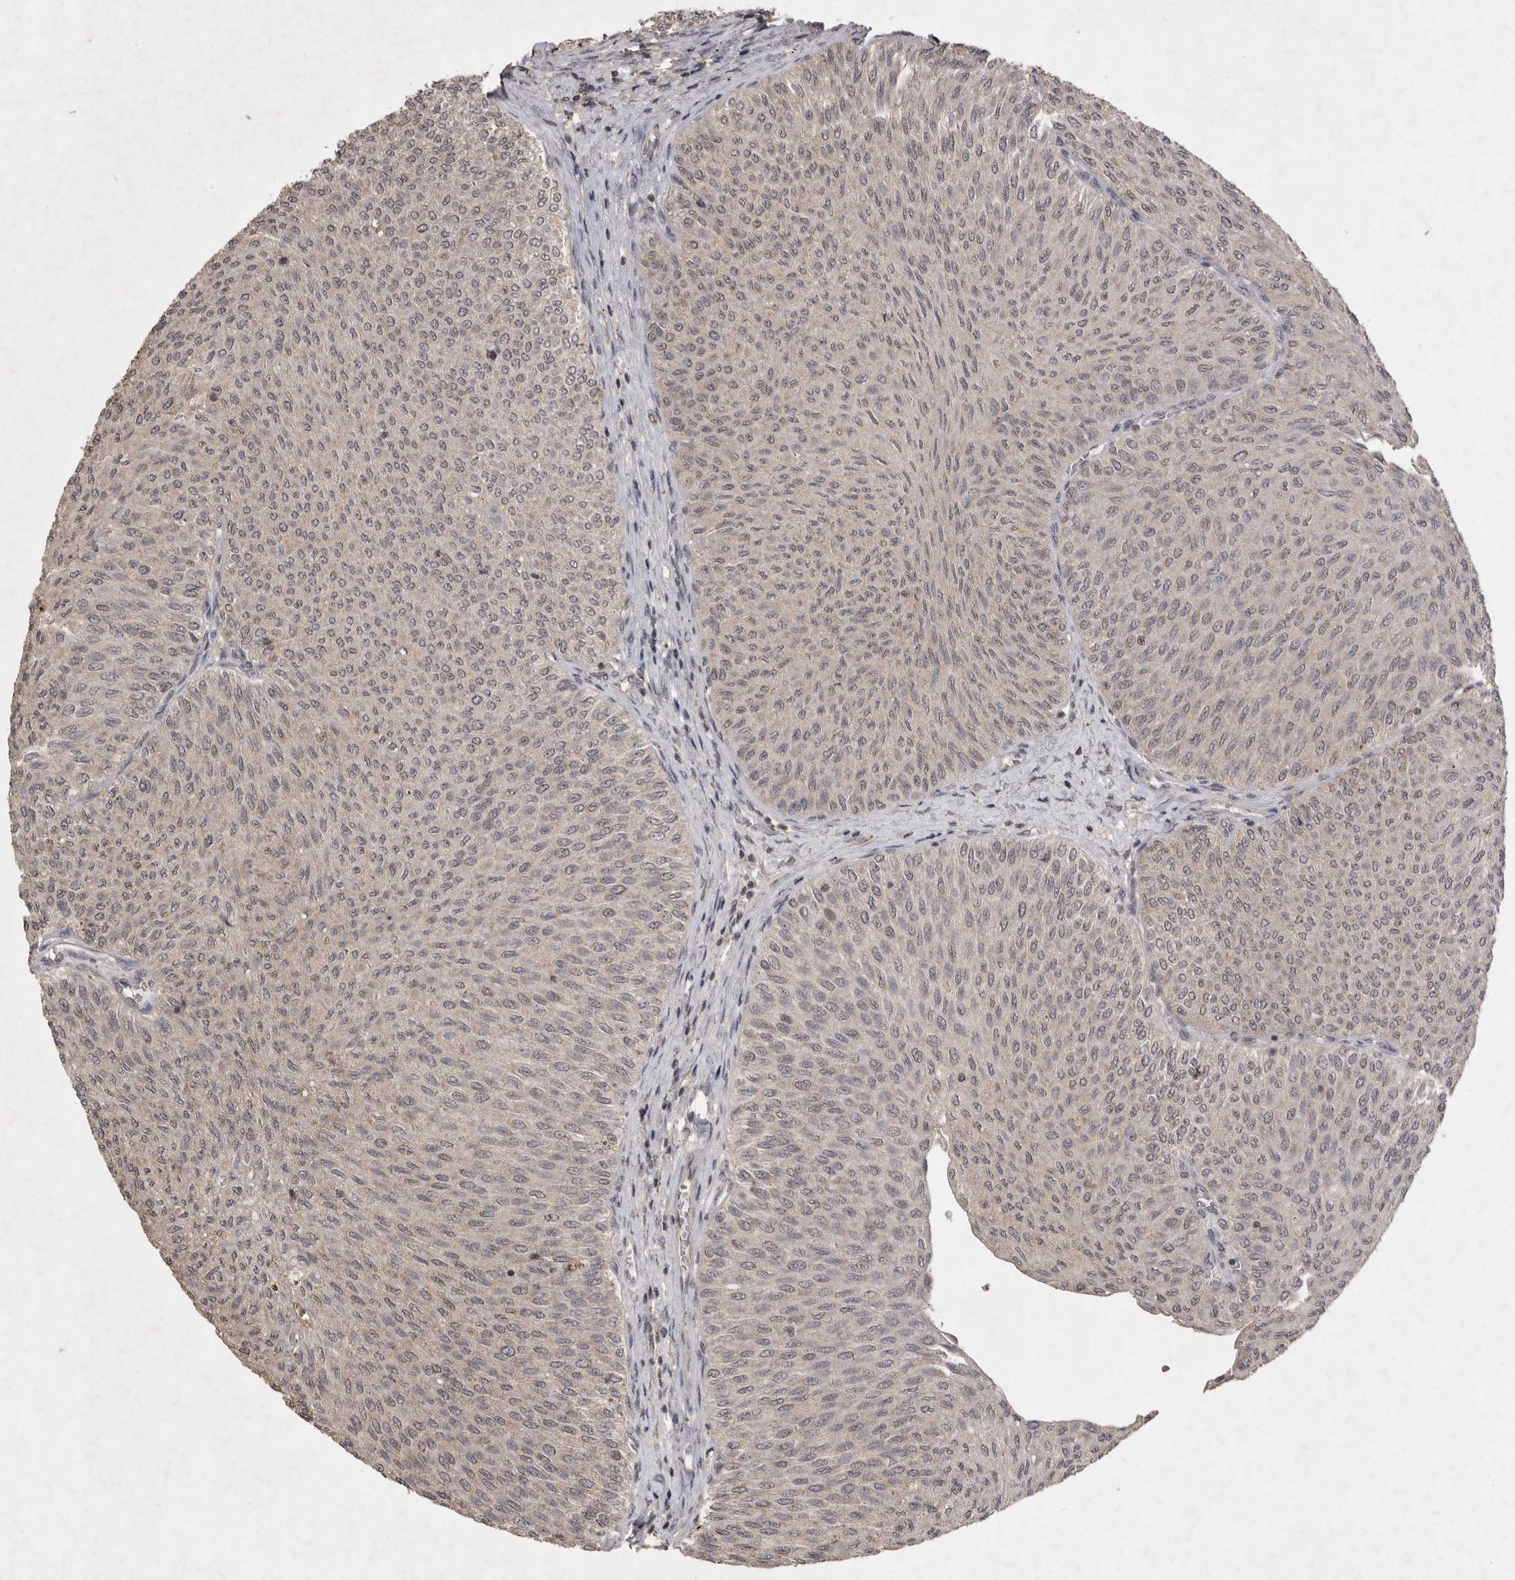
{"staining": {"intensity": "negative", "quantity": "none", "location": "none"}, "tissue": "urothelial cancer", "cell_type": "Tumor cells", "image_type": "cancer", "snomed": [{"axis": "morphology", "description": "Urothelial carcinoma, Low grade"}, {"axis": "topography", "description": "Urinary bladder"}], "caption": "Tumor cells show no significant staining in urothelial cancer.", "gene": "APLNR", "patient": {"sex": "male", "age": 78}}